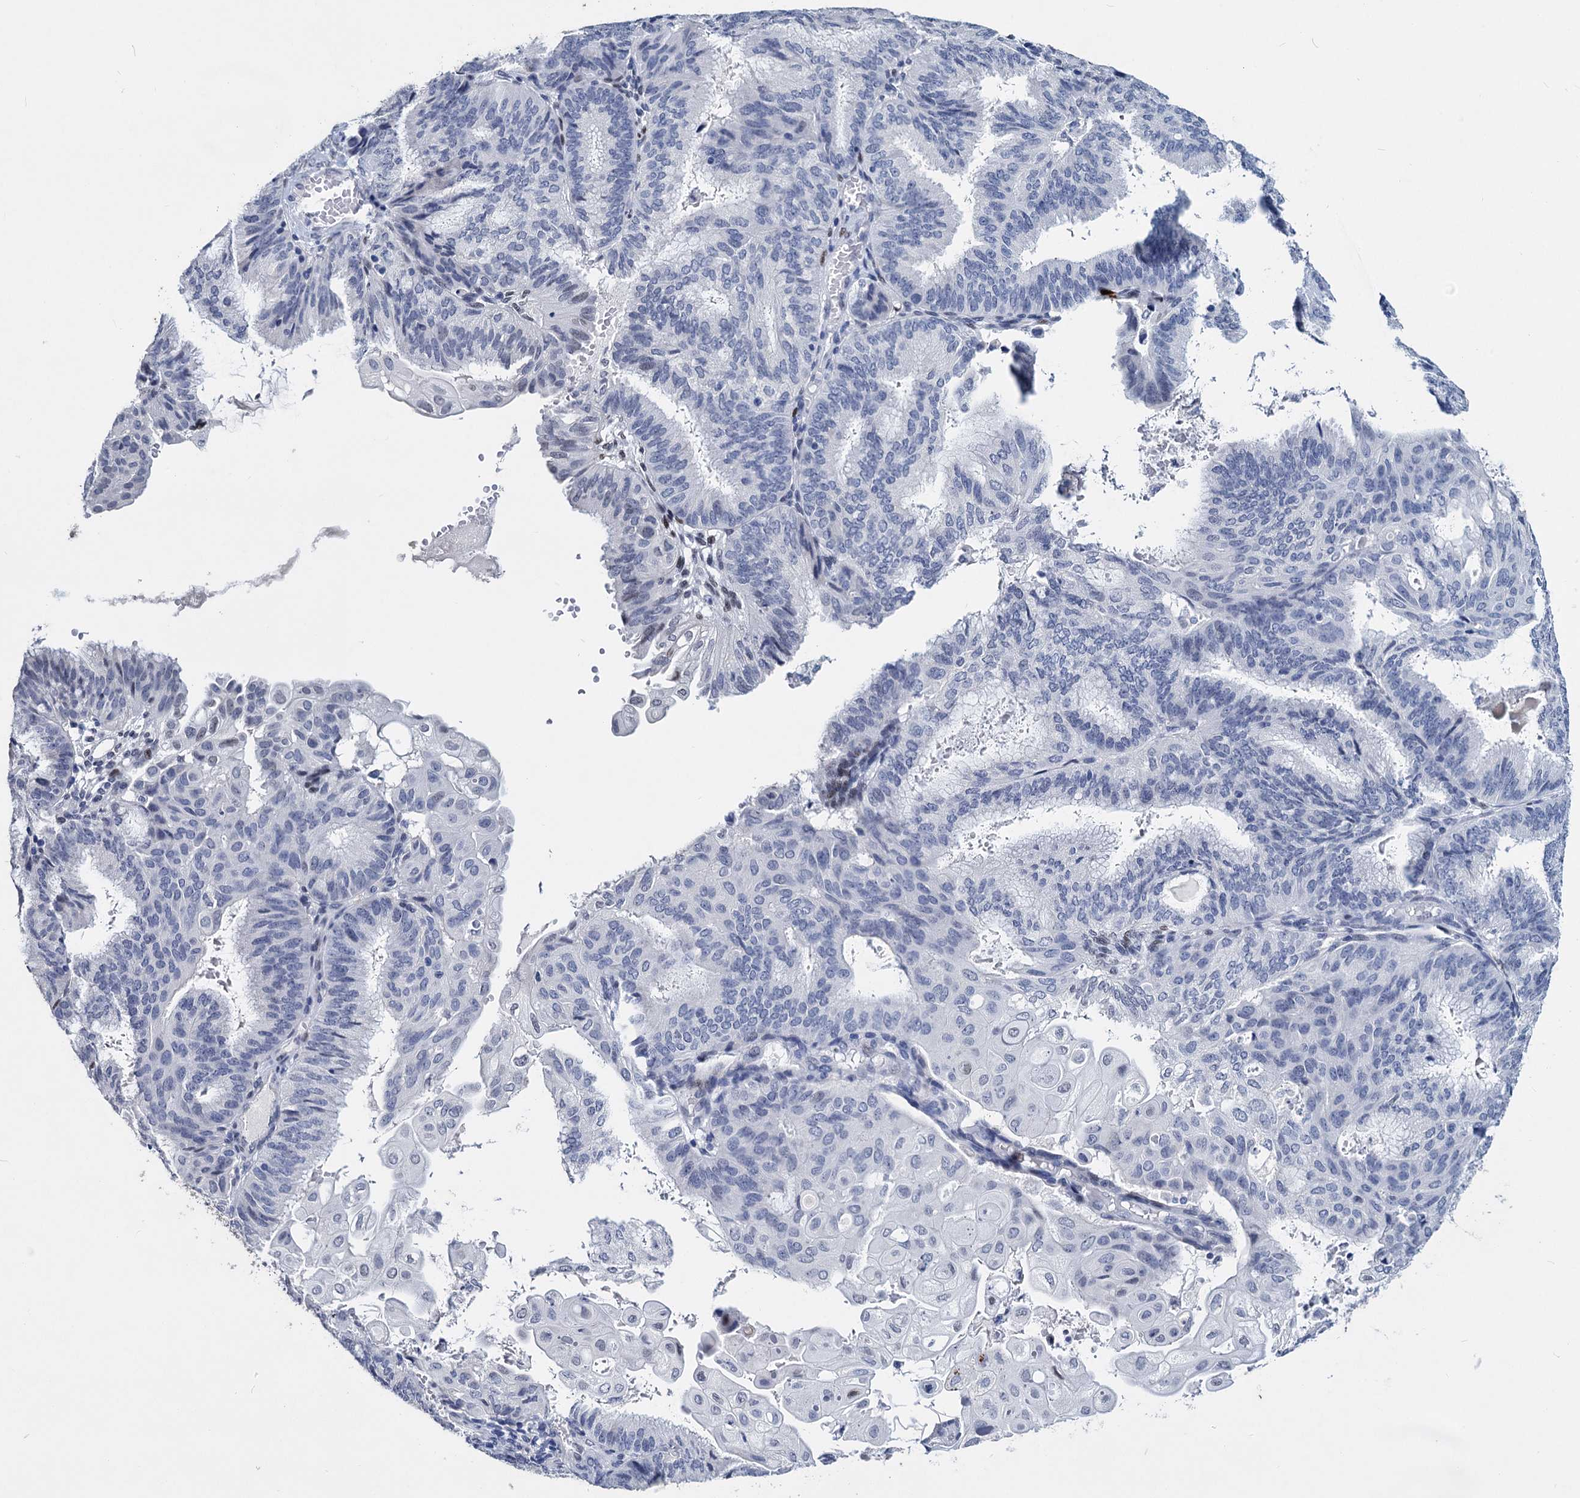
{"staining": {"intensity": "negative", "quantity": "none", "location": "none"}, "tissue": "endometrial cancer", "cell_type": "Tumor cells", "image_type": "cancer", "snomed": [{"axis": "morphology", "description": "Adenocarcinoma, NOS"}, {"axis": "topography", "description": "Endometrium"}], "caption": "This is a image of IHC staining of adenocarcinoma (endometrial), which shows no positivity in tumor cells.", "gene": "MAGEA4", "patient": {"sex": "female", "age": 49}}